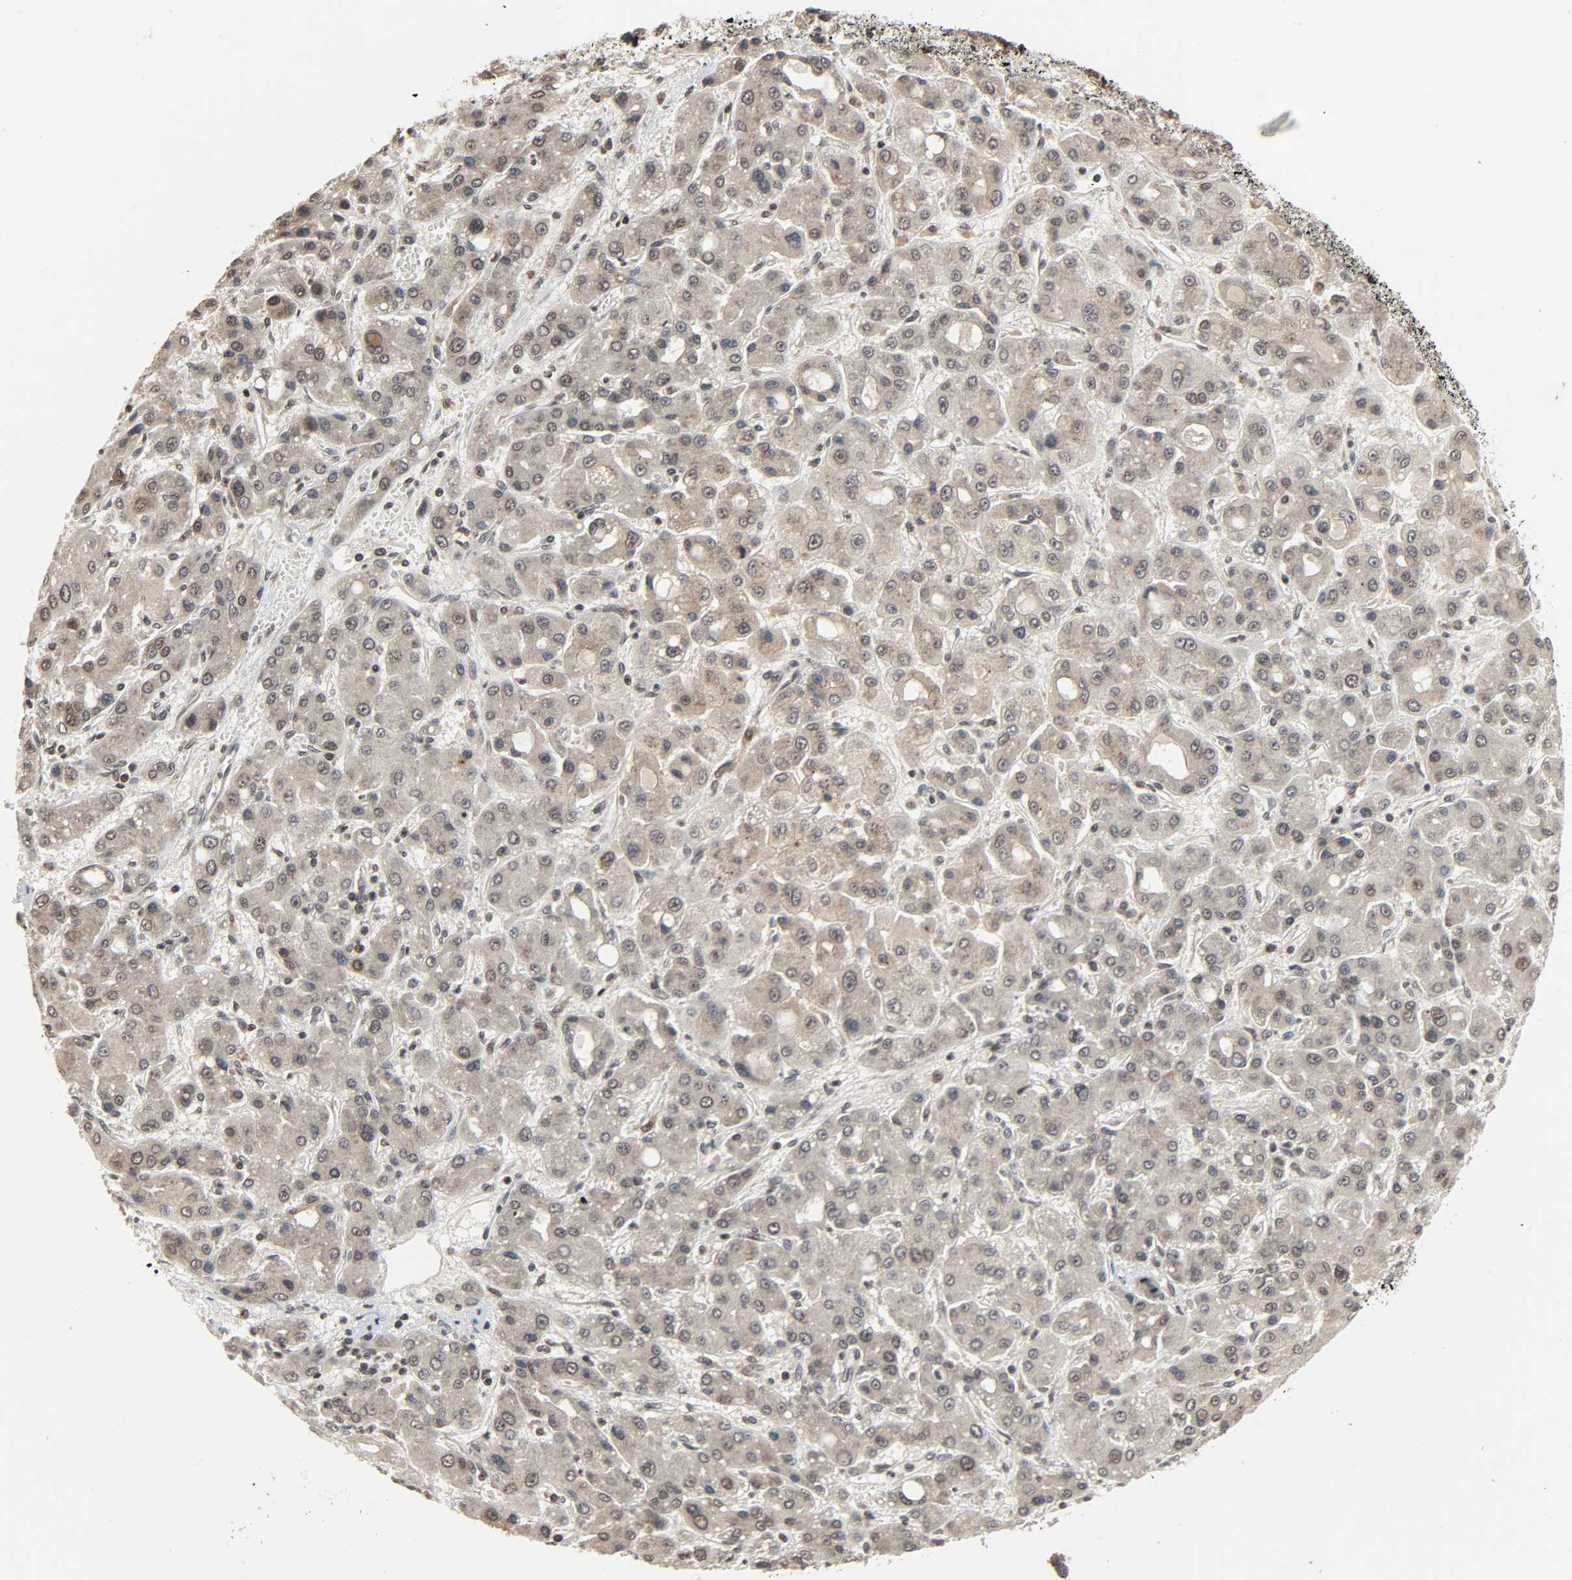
{"staining": {"intensity": "weak", "quantity": "<25%", "location": "nuclear"}, "tissue": "liver cancer", "cell_type": "Tumor cells", "image_type": "cancer", "snomed": [{"axis": "morphology", "description": "Carcinoma, Hepatocellular, NOS"}, {"axis": "topography", "description": "Liver"}], "caption": "DAB (3,3'-diaminobenzidine) immunohistochemical staining of human hepatocellular carcinoma (liver) demonstrates no significant positivity in tumor cells.", "gene": "XRCC1", "patient": {"sex": "male", "age": 55}}